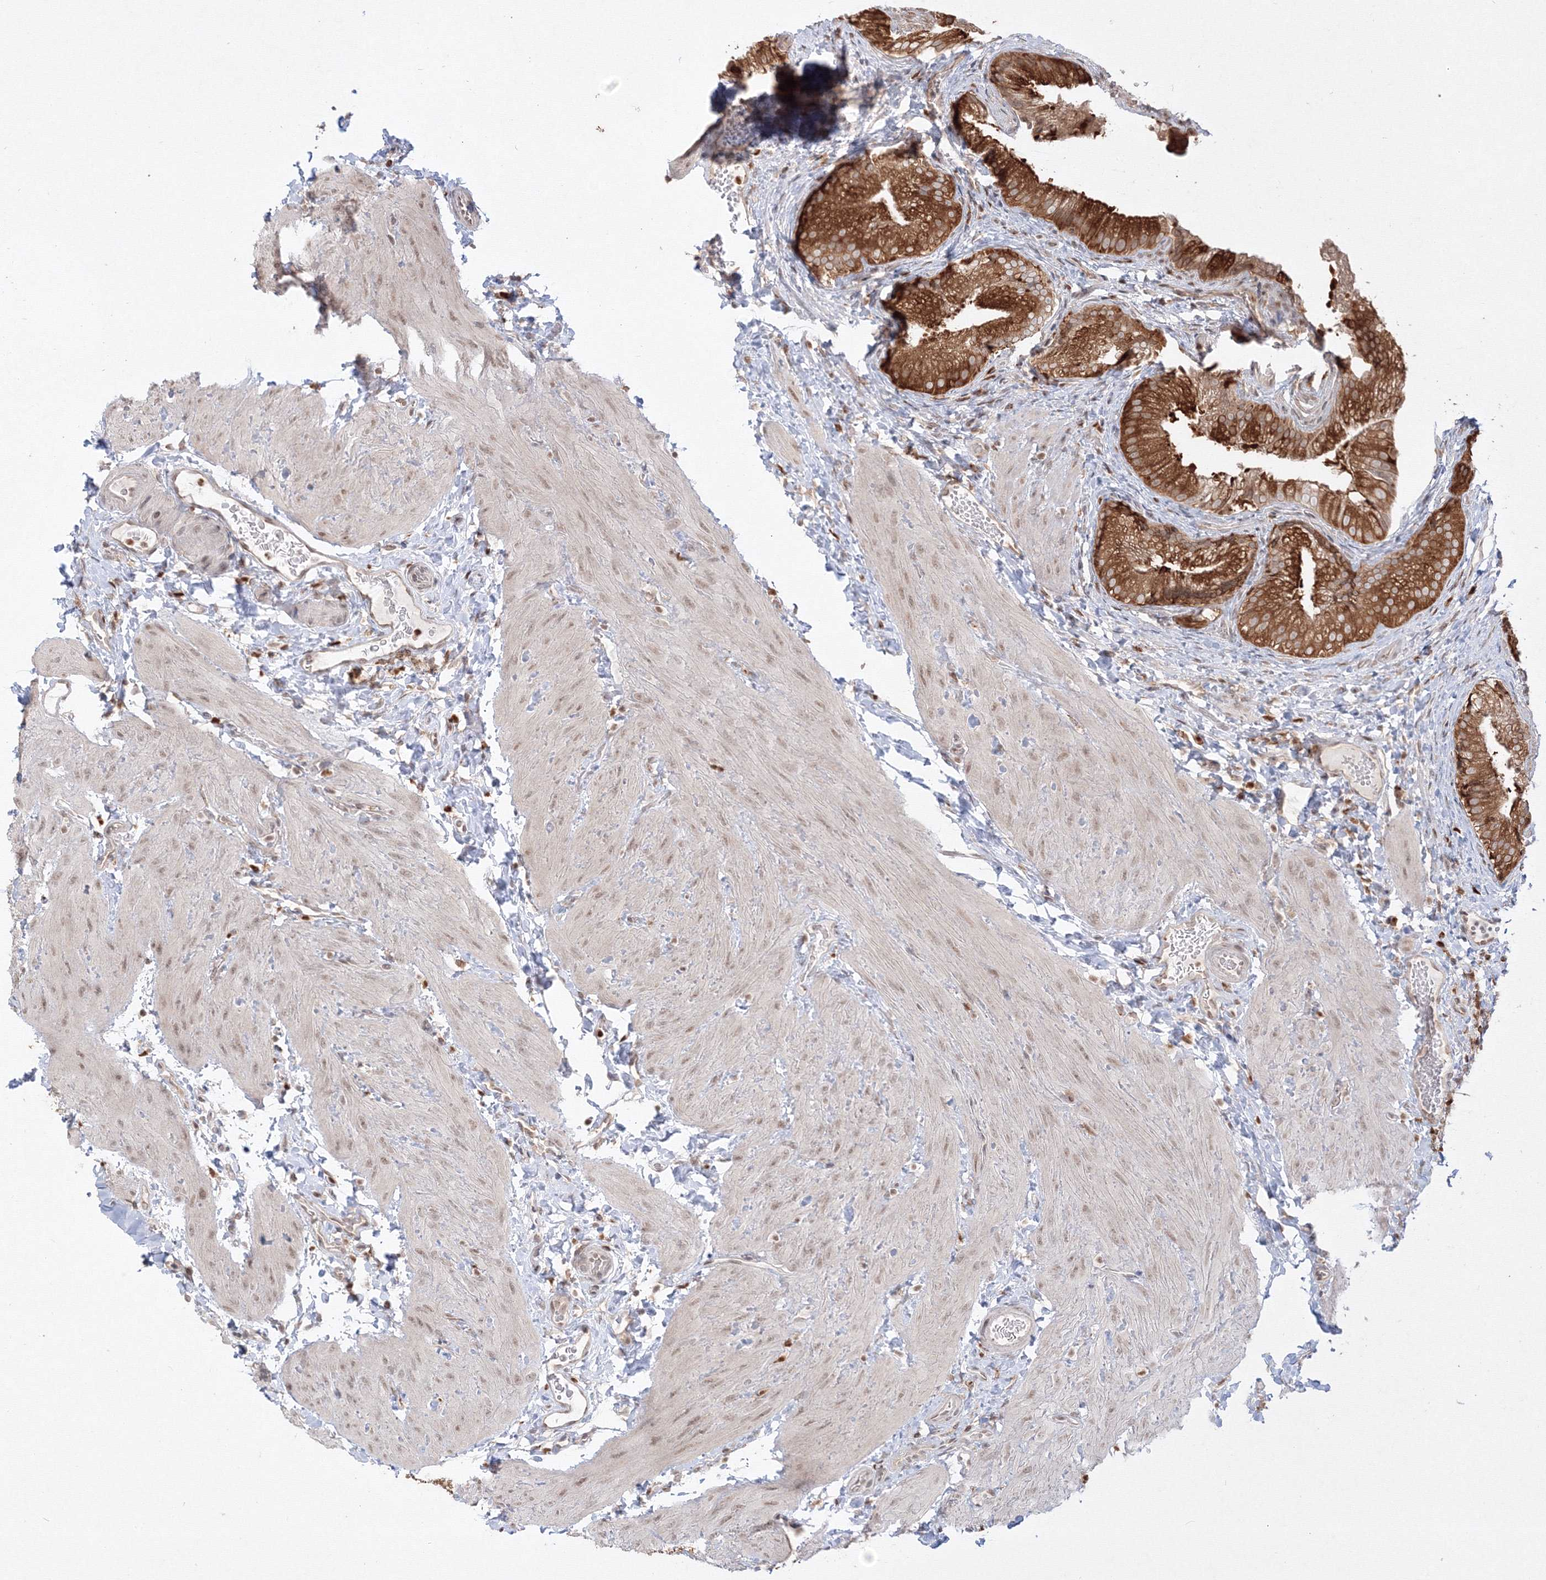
{"staining": {"intensity": "strong", "quantity": ">75%", "location": "cytoplasmic/membranous"}, "tissue": "gallbladder", "cell_type": "Glandular cells", "image_type": "normal", "snomed": [{"axis": "morphology", "description": "Normal tissue, NOS"}, {"axis": "topography", "description": "Gallbladder"}], "caption": "Gallbladder stained for a protein shows strong cytoplasmic/membranous positivity in glandular cells. Nuclei are stained in blue.", "gene": "TMEM50B", "patient": {"sex": "female", "age": 30}}